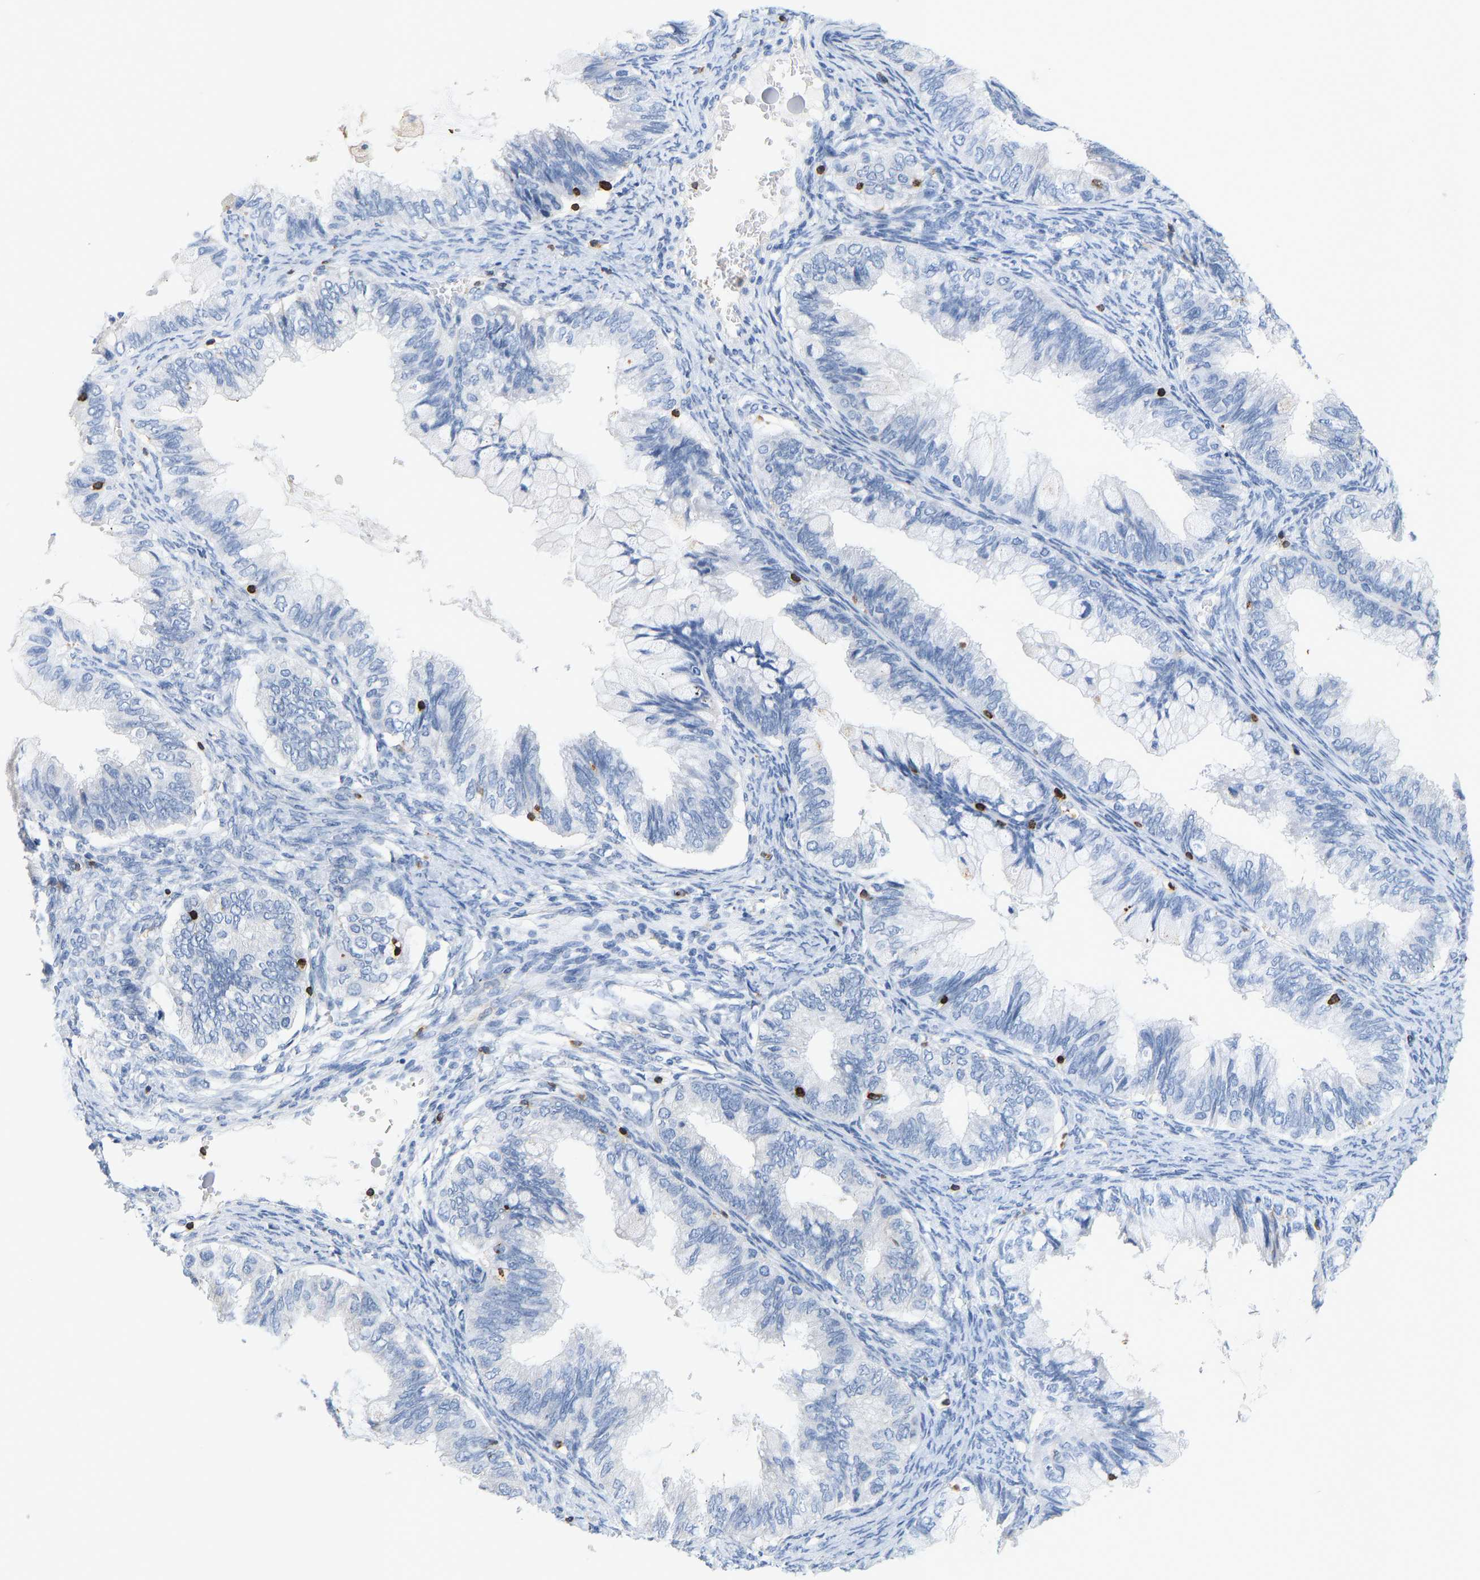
{"staining": {"intensity": "negative", "quantity": "none", "location": "none"}, "tissue": "ovarian cancer", "cell_type": "Tumor cells", "image_type": "cancer", "snomed": [{"axis": "morphology", "description": "Cystadenocarcinoma, mucinous, NOS"}, {"axis": "topography", "description": "Ovary"}], "caption": "IHC of human ovarian cancer demonstrates no staining in tumor cells.", "gene": "EVL", "patient": {"sex": "female", "age": 80}}